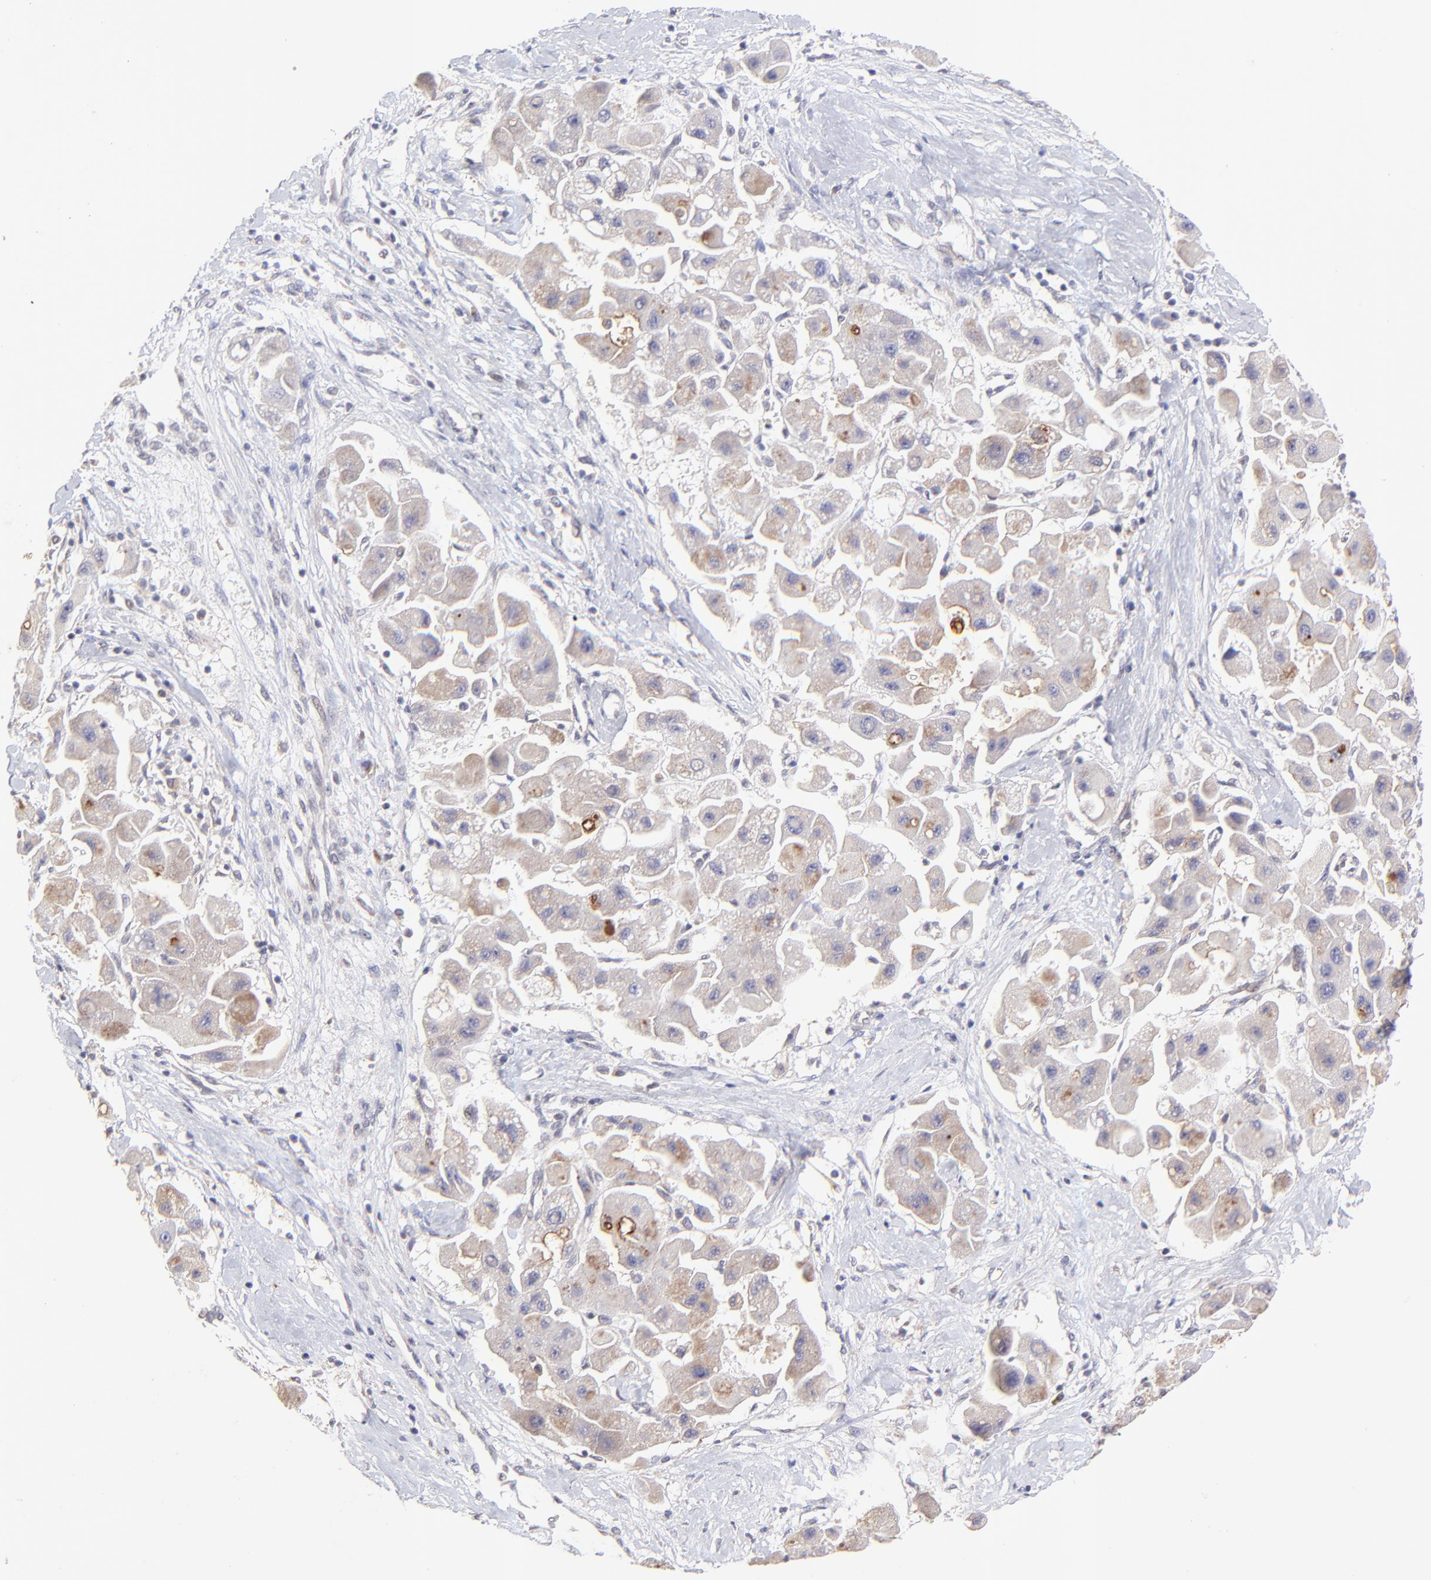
{"staining": {"intensity": "weak", "quantity": ">75%", "location": "cytoplasmic/membranous"}, "tissue": "liver cancer", "cell_type": "Tumor cells", "image_type": "cancer", "snomed": [{"axis": "morphology", "description": "Carcinoma, Hepatocellular, NOS"}, {"axis": "topography", "description": "Liver"}], "caption": "Protein expression analysis of hepatocellular carcinoma (liver) displays weak cytoplasmic/membranous positivity in approximately >75% of tumor cells.", "gene": "TNRC6B", "patient": {"sex": "male", "age": 24}}